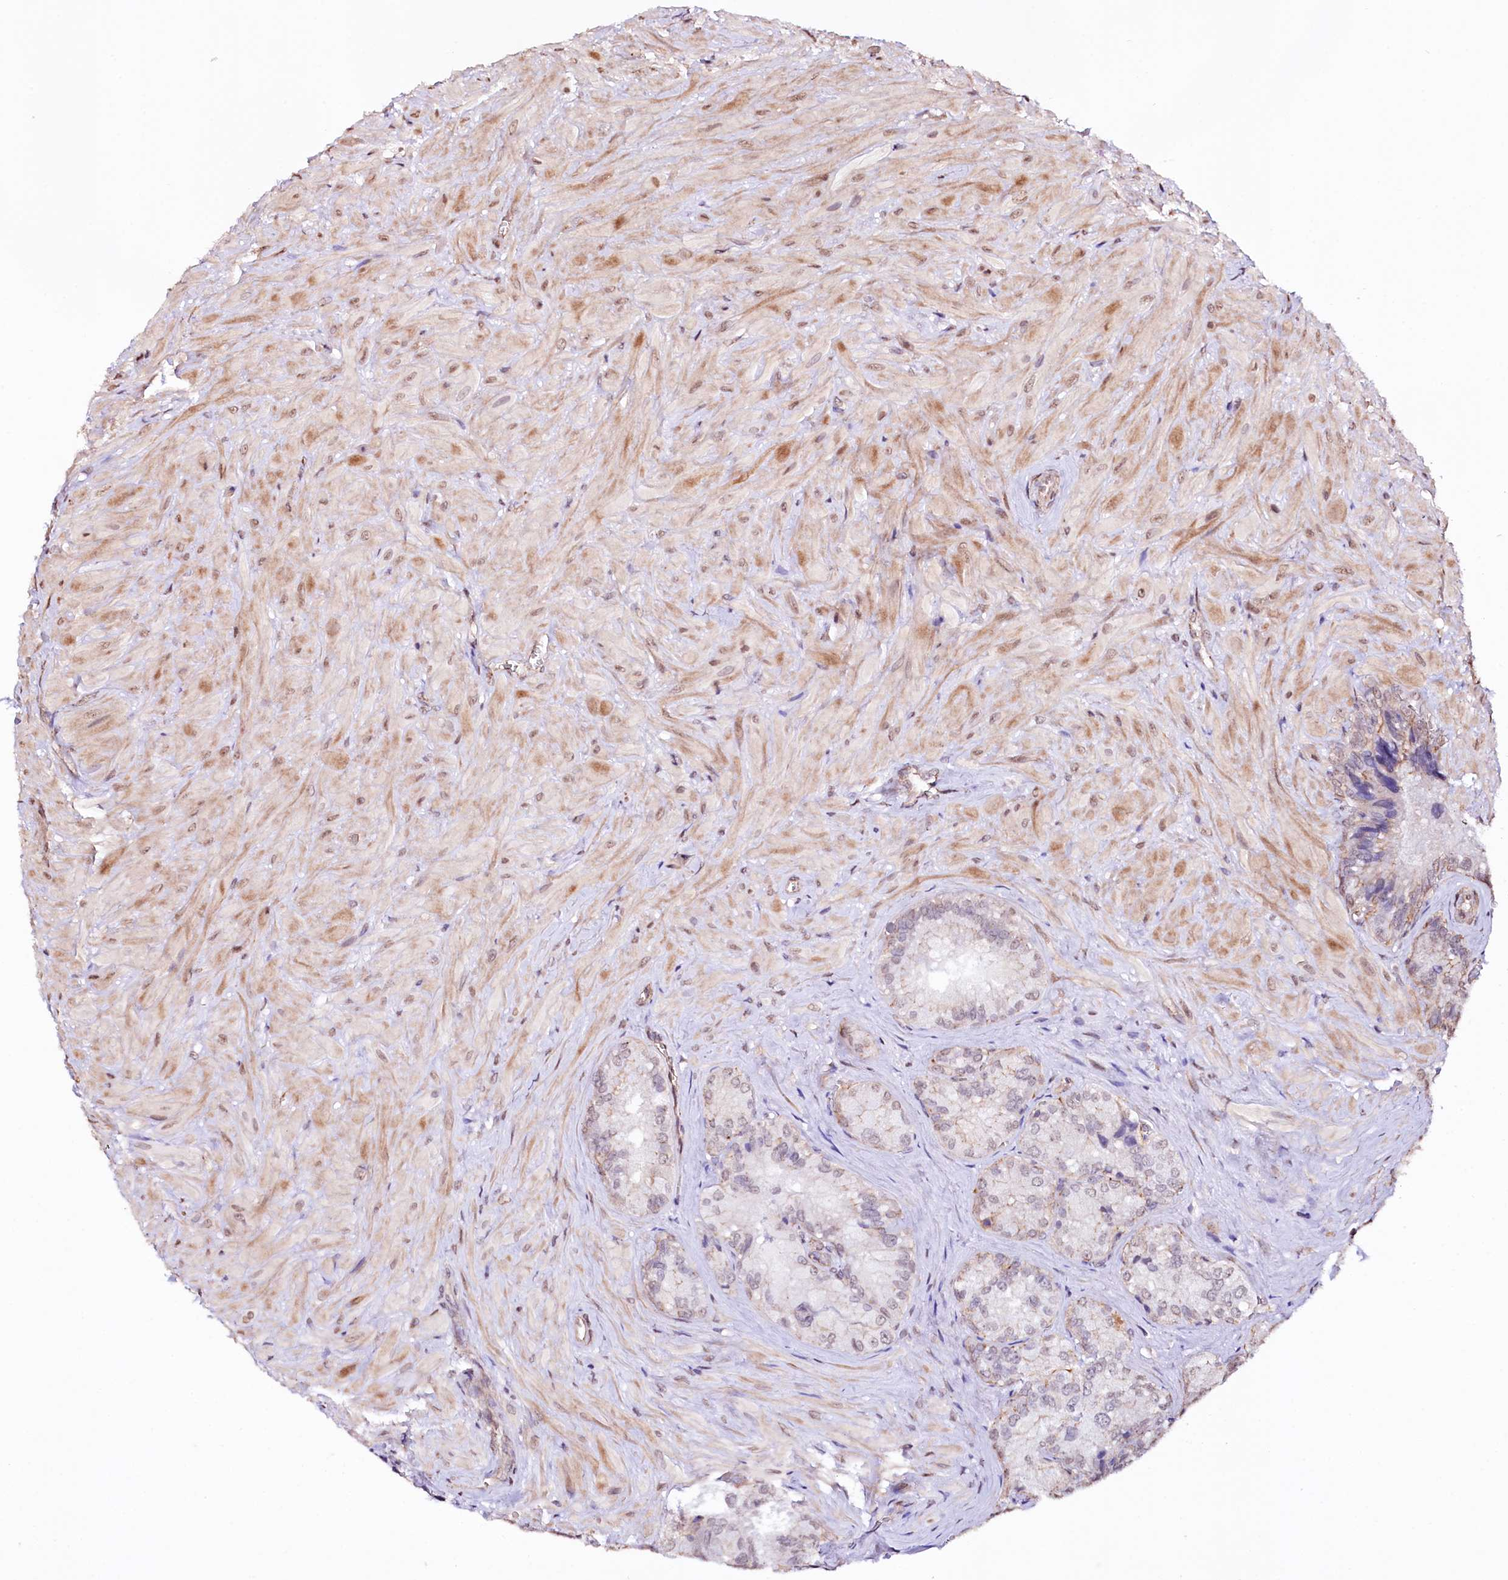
{"staining": {"intensity": "negative", "quantity": "none", "location": "none"}, "tissue": "seminal vesicle", "cell_type": "Glandular cells", "image_type": "normal", "snomed": [{"axis": "morphology", "description": "Normal tissue, NOS"}, {"axis": "topography", "description": "Seminal veicle"}], "caption": "Normal seminal vesicle was stained to show a protein in brown. There is no significant staining in glandular cells. Brightfield microscopy of immunohistochemistry stained with DAB (brown) and hematoxylin (blue), captured at high magnification.", "gene": "ST7", "patient": {"sex": "male", "age": 62}}